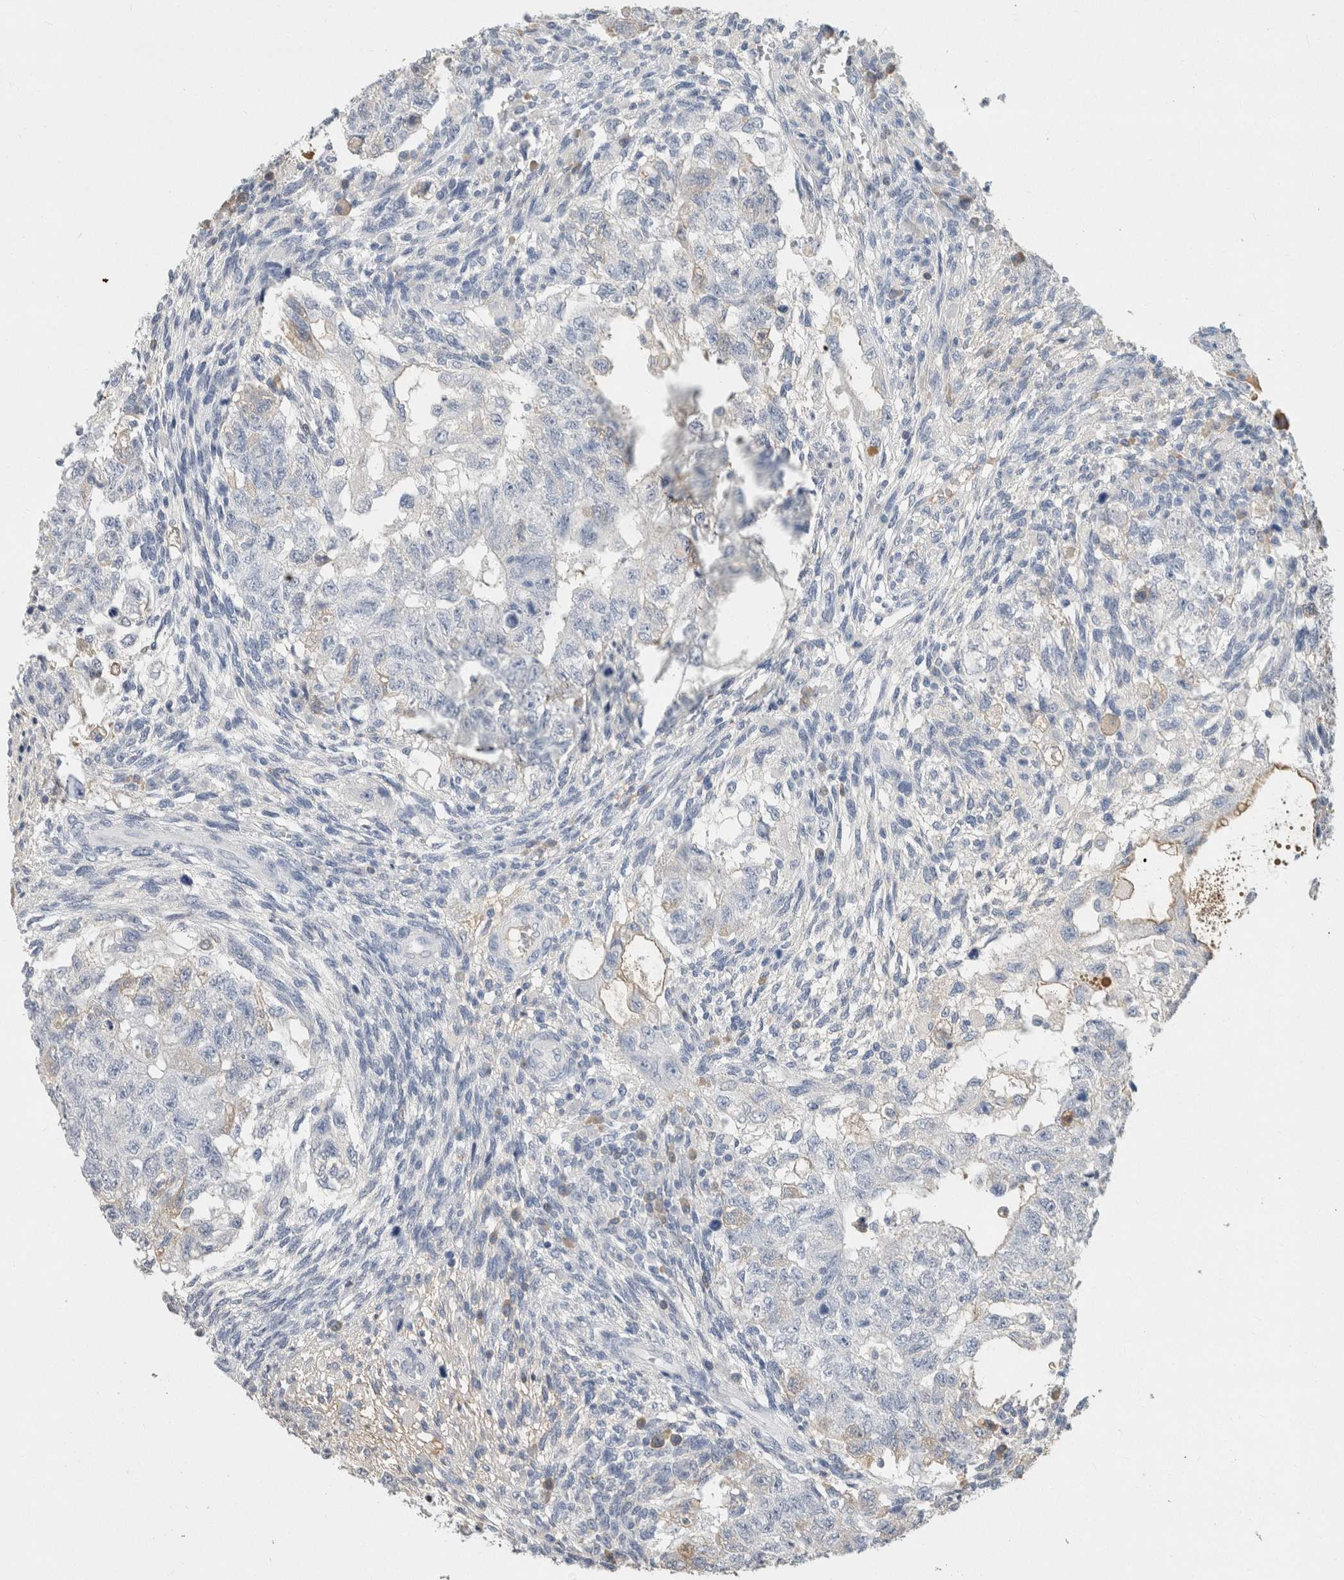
{"staining": {"intensity": "negative", "quantity": "none", "location": "none"}, "tissue": "testis cancer", "cell_type": "Tumor cells", "image_type": "cancer", "snomed": [{"axis": "morphology", "description": "Normal tissue, NOS"}, {"axis": "morphology", "description": "Carcinoma, Embryonal, NOS"}, {"axis": "topography", "description": "Testis"}], "caption": "Micrograph shows no protein positivity in tumor cells of testis cancer tissue.", "gene": "SCGB1A1", "patient": {"sex": "male", "age": 36}}